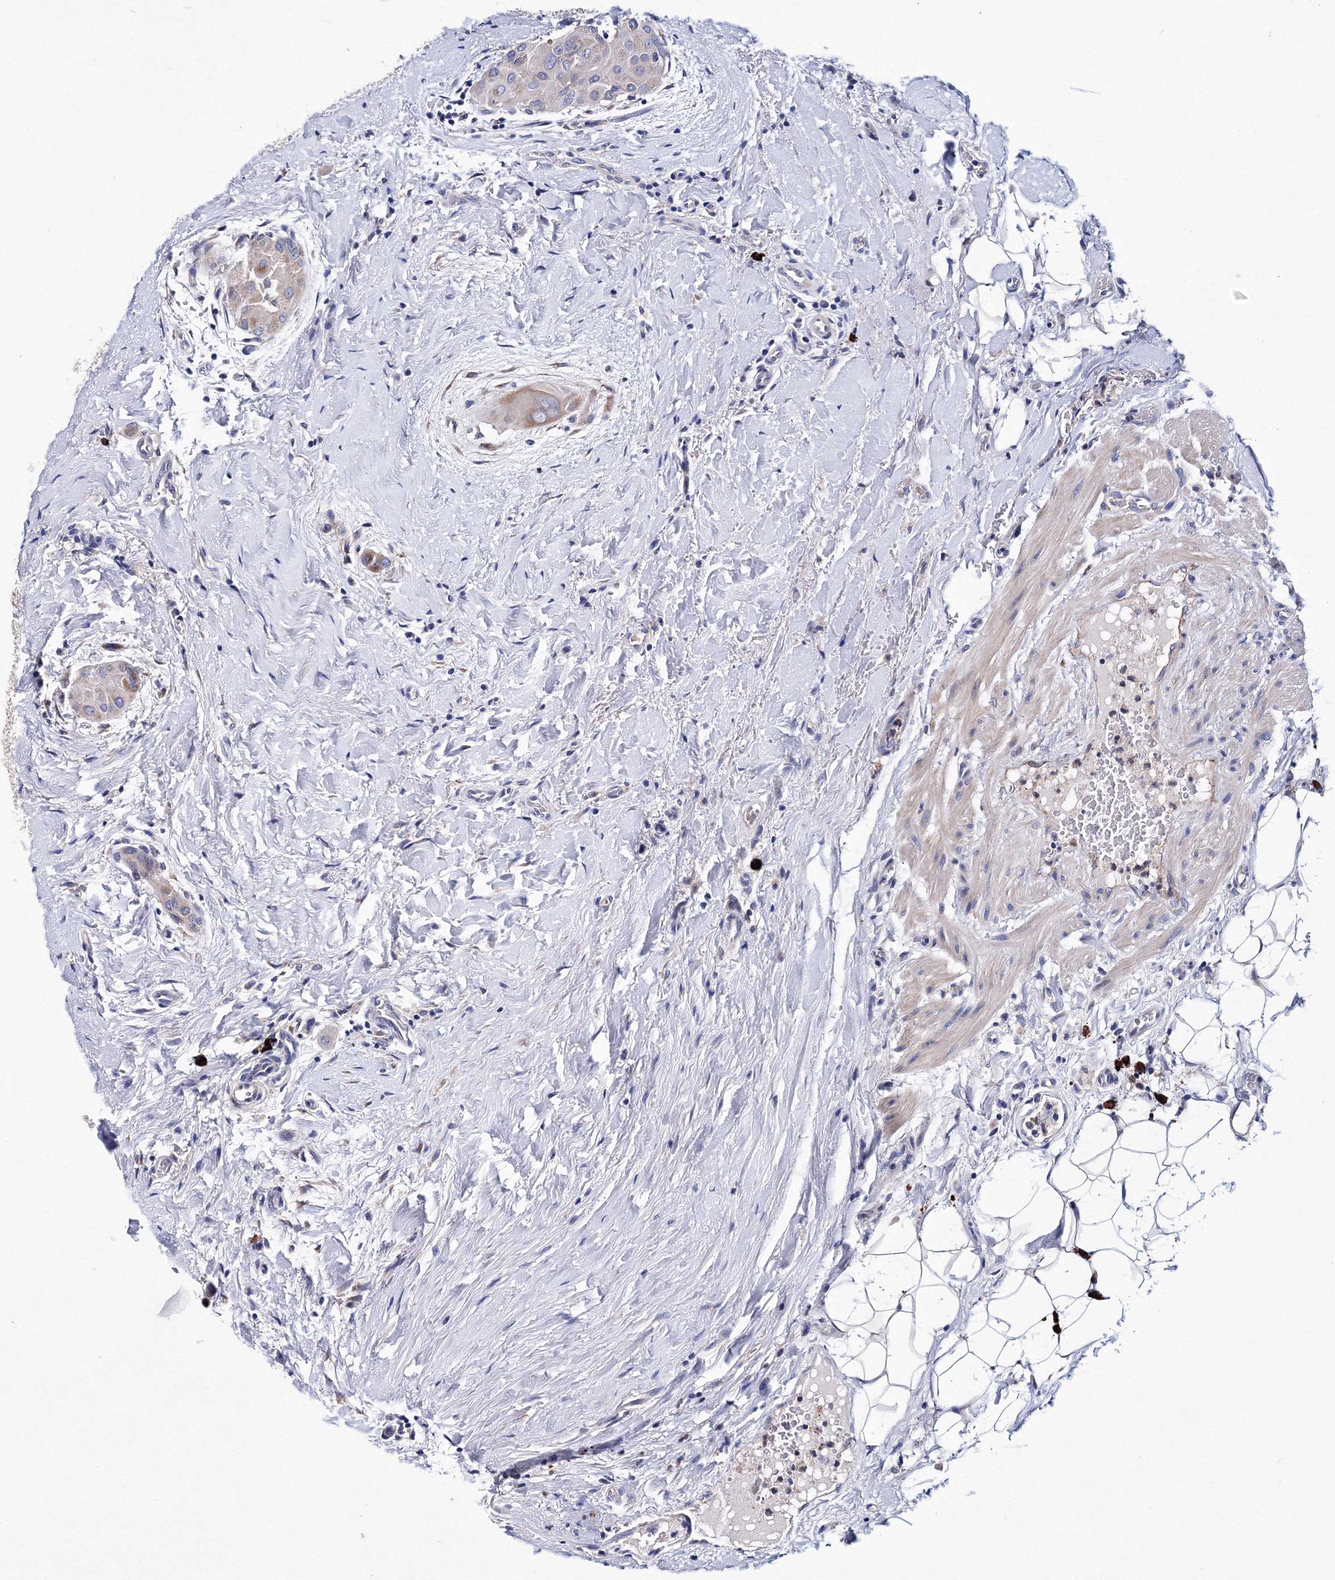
{"staining": {"intensity": "weak", "quantity": "<25%", "location": "cytoplasmic/membranous"}, "tissue": "thyroid cancer", "cell_type": "Tumor cells", "image_type": "cancer", "snomed": [{"axis": "morphology", "description": "Papillary adenocarcinoma, NOS"}, {"axis": "topography", "description": "Thyroid gland"}], "caption": "Immunohistochemical staining of thyroid cancer (papillary adenocarcinoma) demonstrates no significant expression in tumor cells. (Immunohistochemistry (ihc), brightfield microscopy, high magnification).", "gene": "TRPM2", "patient": {"sex": "male", "age": 33}}